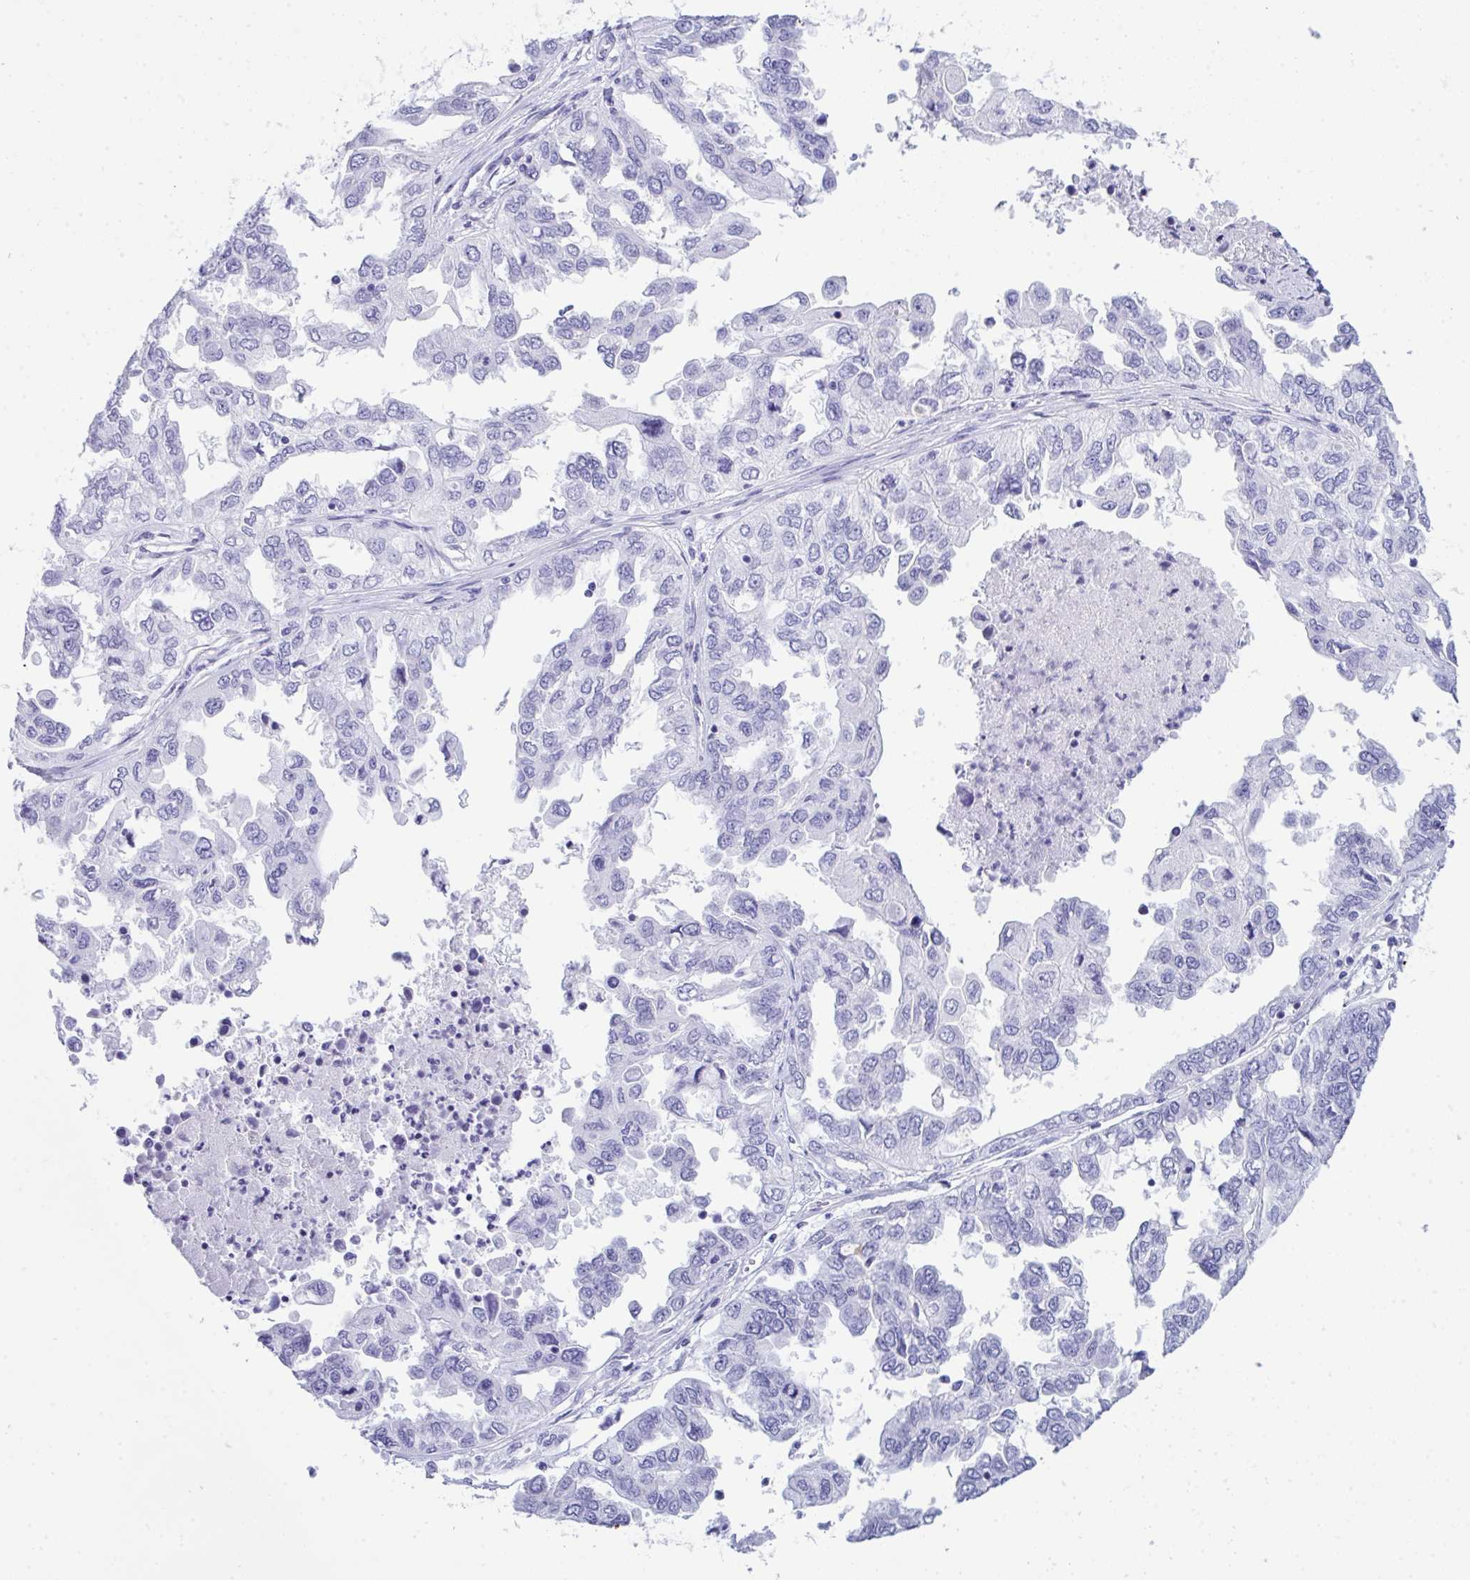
{"staining": {"intensity": "negative", "quantity": "none", "location": "none"}, "tissue": "ovarian cancer", "cell_type": "Tumor cells", "image_type": "cancer", "snomed": [{"axis": "morphology", "description": "Cystadenocarcinoma, serous, NOS"}, {"axis": "topography", "description": "Ovary"}], "caption": "An immunohistochemistry photomicrograph of ovarian cancer is shown. There is no staining in tumor cells of ovarian cancer.", "gene": "JCHAIN", "patient": {"sex": "female", "age": 53}}